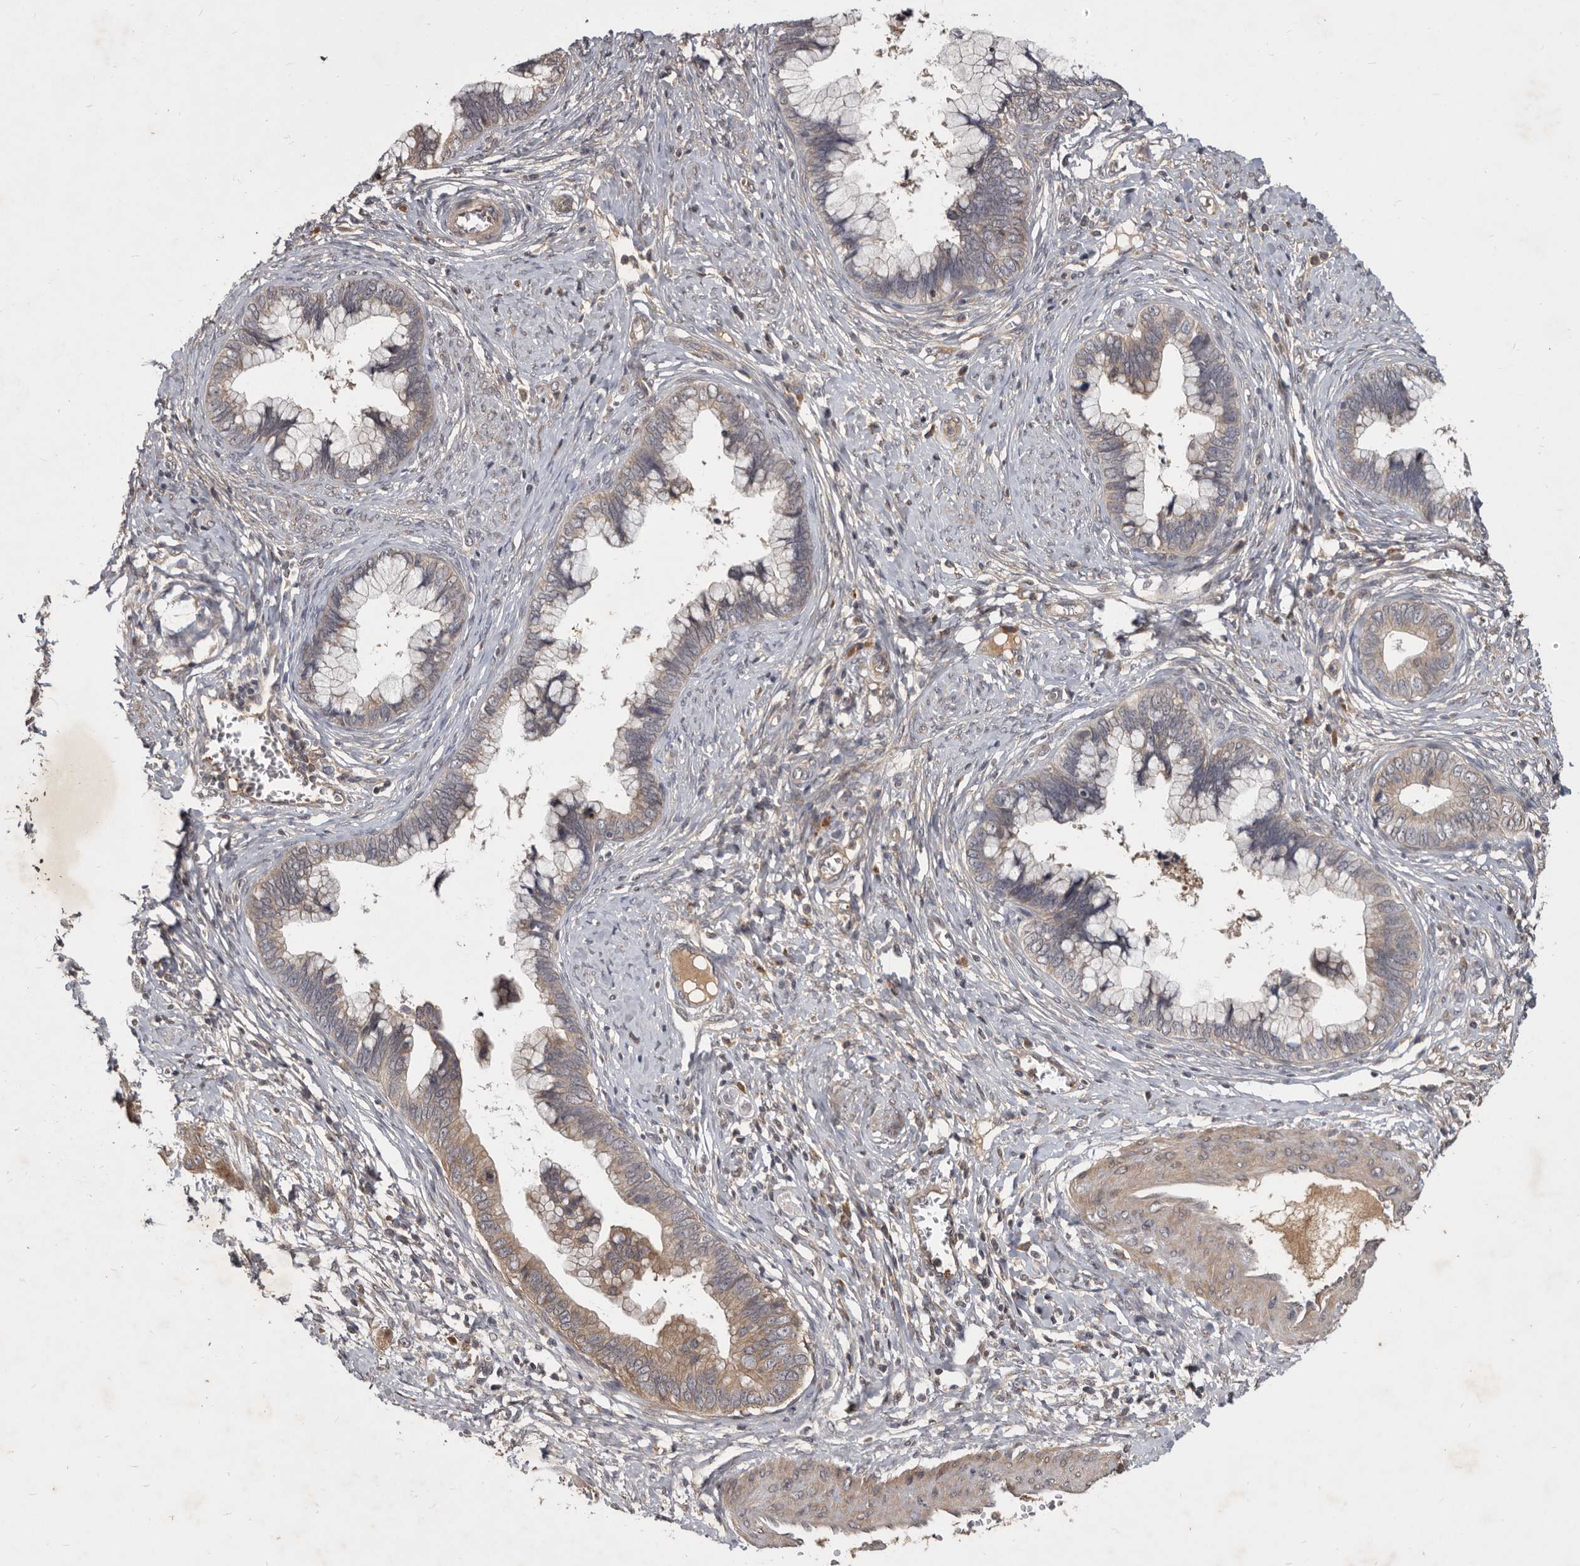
{"staining": {"intensity": "weak", "quantity": "25%-75%", "location": "cytoplasmic/membranous"}, "tissue": "cervical cancer", "cell_type": "Tumor cells", "image_type": "cancer", "snomed": [{"axis": "morphology", "description": "Adenocarcinoma, NOS"}, {"axis": "topography", "description": "Cervix"}], "caption": "High-power microscopy captured an IHC image of cervical cancer (adenocarcinoma), revealing weak cytoplasmic/membranous staining in about 25%-75% of tumor cells.", "gene": "DNAJC28", "patient": {"sex": "female", "age": 44}}